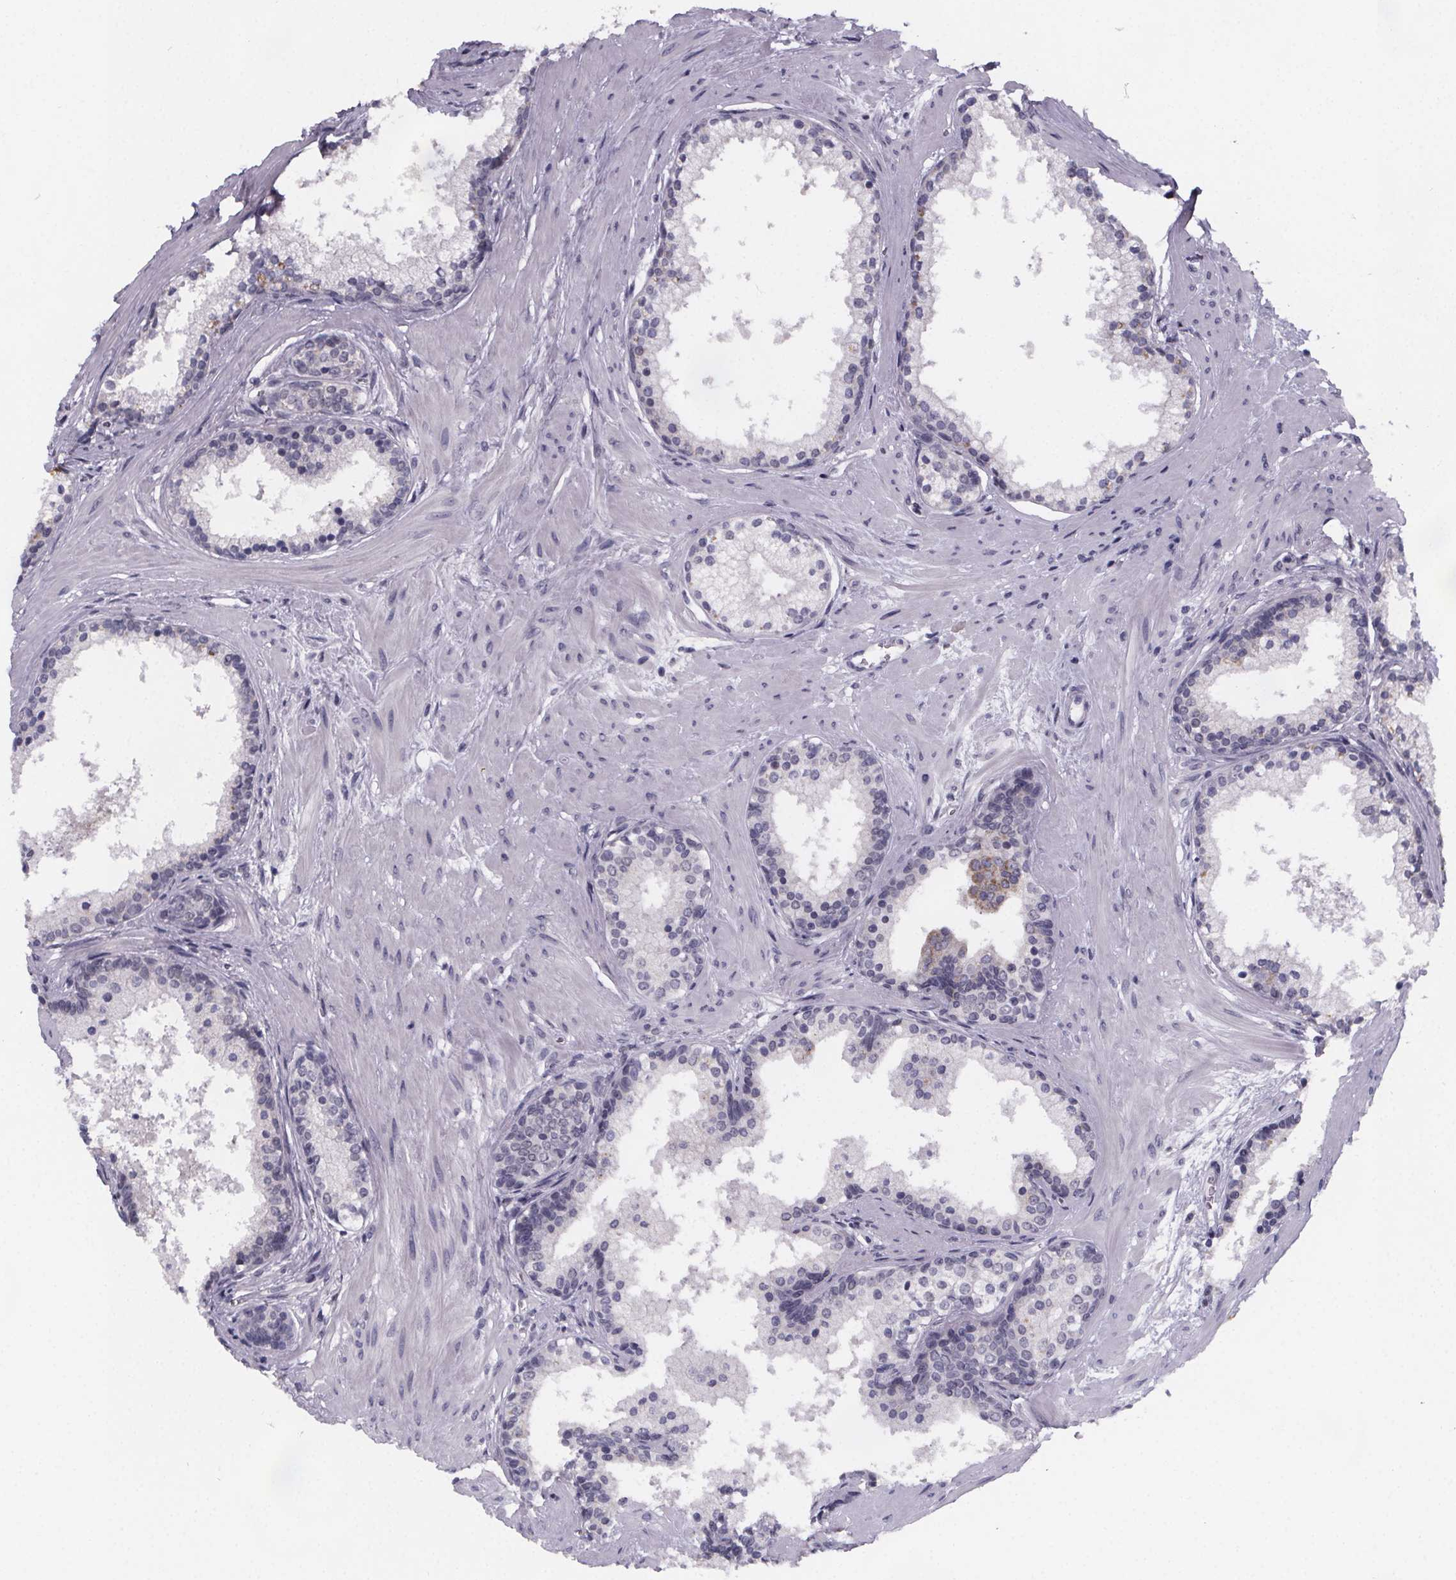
{"staining": {"intensity": "negative", "quantity": "none", "location": "none"}, "tissue": "prostate", "cell_type": "Glandular cells", "image_type": "normal", "snomed": [{"axis": "morphology", "description": "Normal tissue, NOS"}, {"axis": "topography", "description": "Prostate"}], "caption": "This image is of unremarkable prostate stained with immunohistochemistry to label a protein in brown with the nuclei are counter-stained blue. There is no positivity in glandular cells.", "gene": "PAH", "patient": {"sex": "male", "age": 61}}